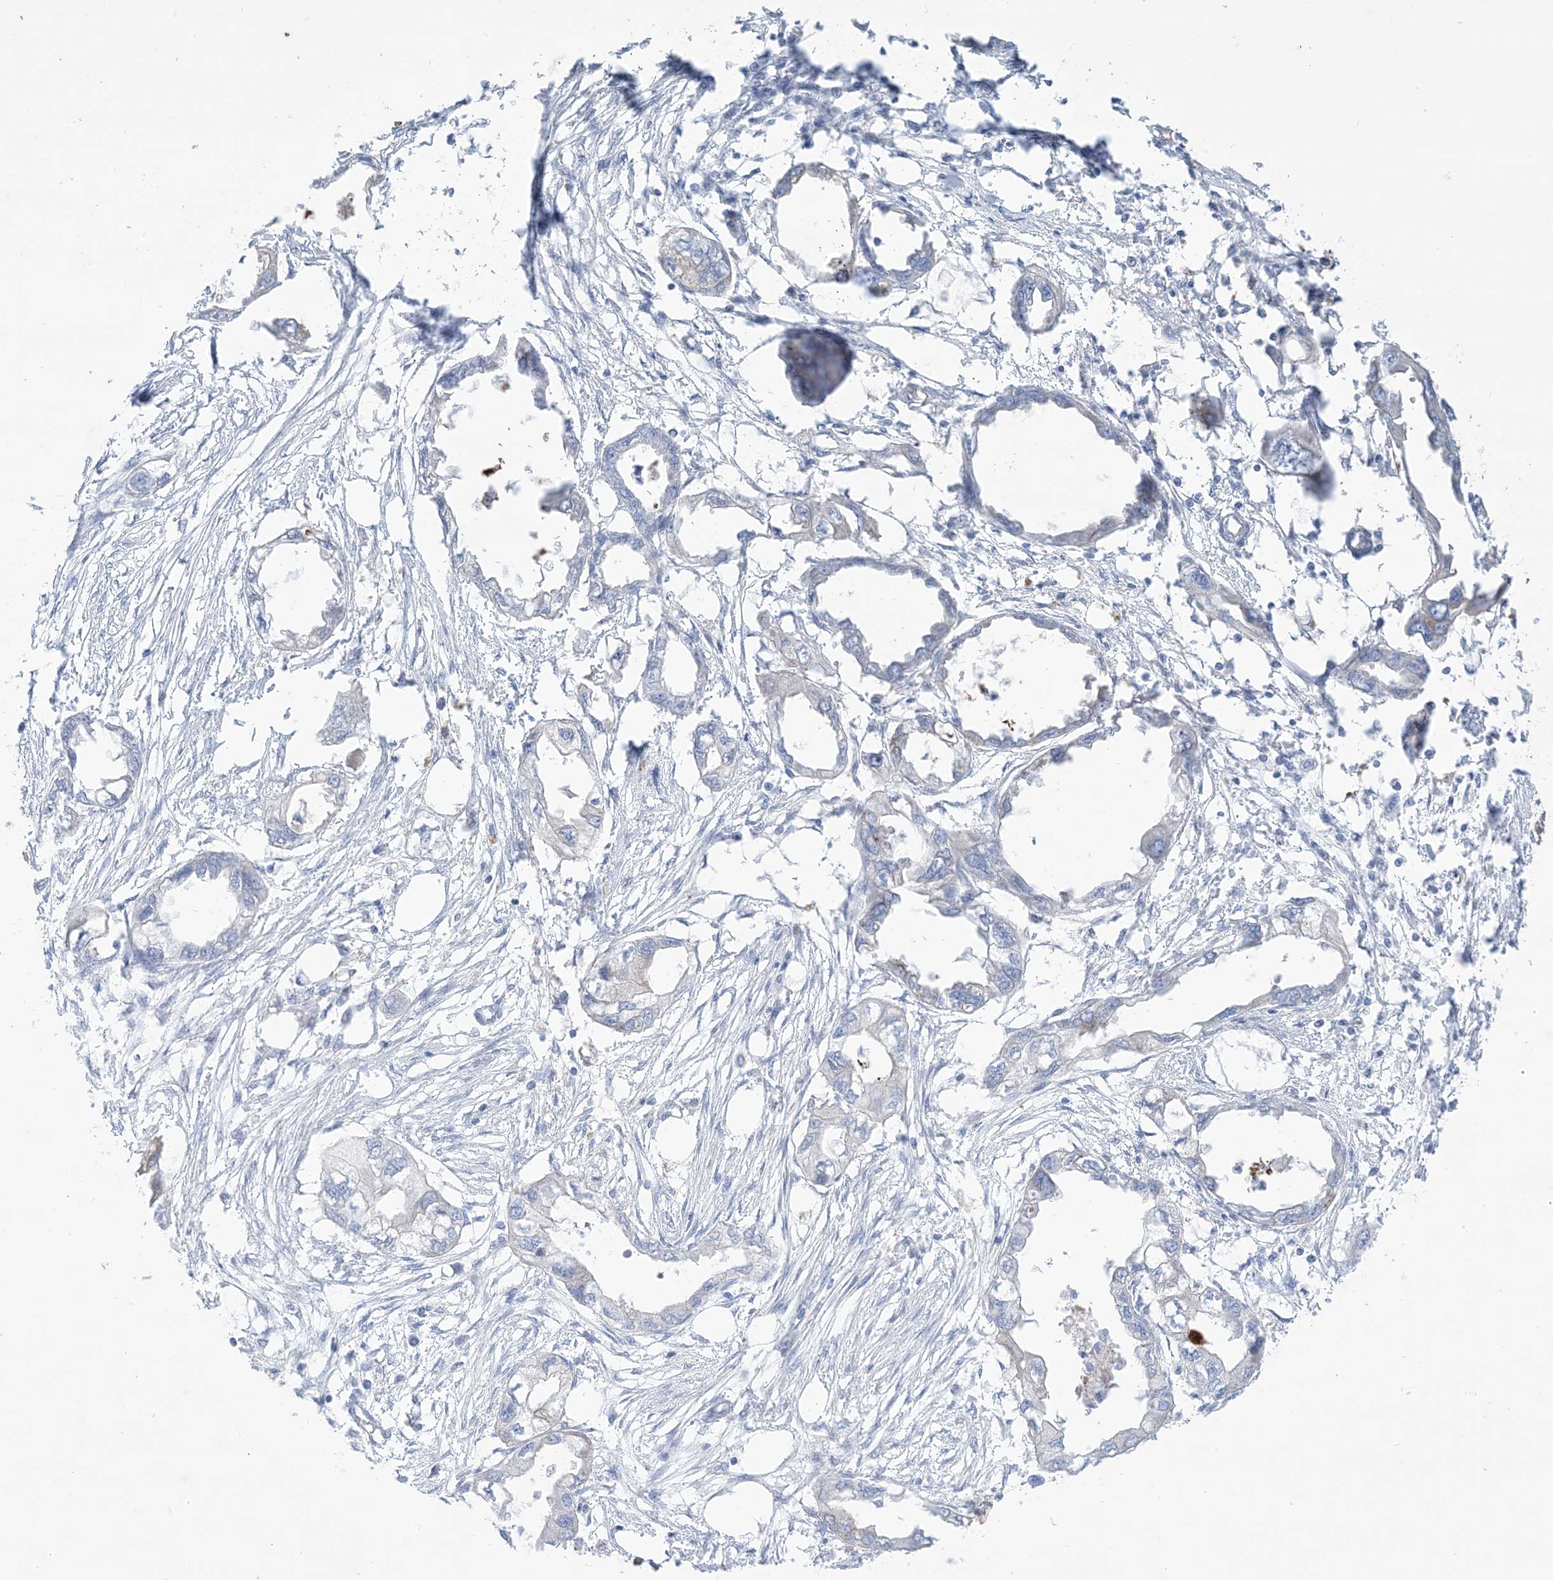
{"staining": {"intensity": "negative", "quantity": "none", "location": "none"}, "tissue": "endometrial cancer", "cell_type": "Tumor cells", "image_type": "cancer", "snomed": [{"axis": "morphology", "description": "Adenocarcinoma, NOS"}, {"axis": "morphology", "description": "Adenocarcinoma, metastatic, NOS"}, {"axis": "topography", "description": "Adipose tissue"}, {"axis": "topography", "description": "Endometrium"}], "caption": "This image is of endometrial adenocarcinoma stained with immunohistochemistry (IHC) to label a protein in brown with the nuclei are counter-stained blue. There is no expression in tumor cells. (Stains: DAB (3,3'-diaminobenzidine) IHC with hematoxylin counter stain, Microscopy: brightfield microscopy at high magnification).", "gene": "ATP11C", "patient": {"sex": "female", "age": 67}}